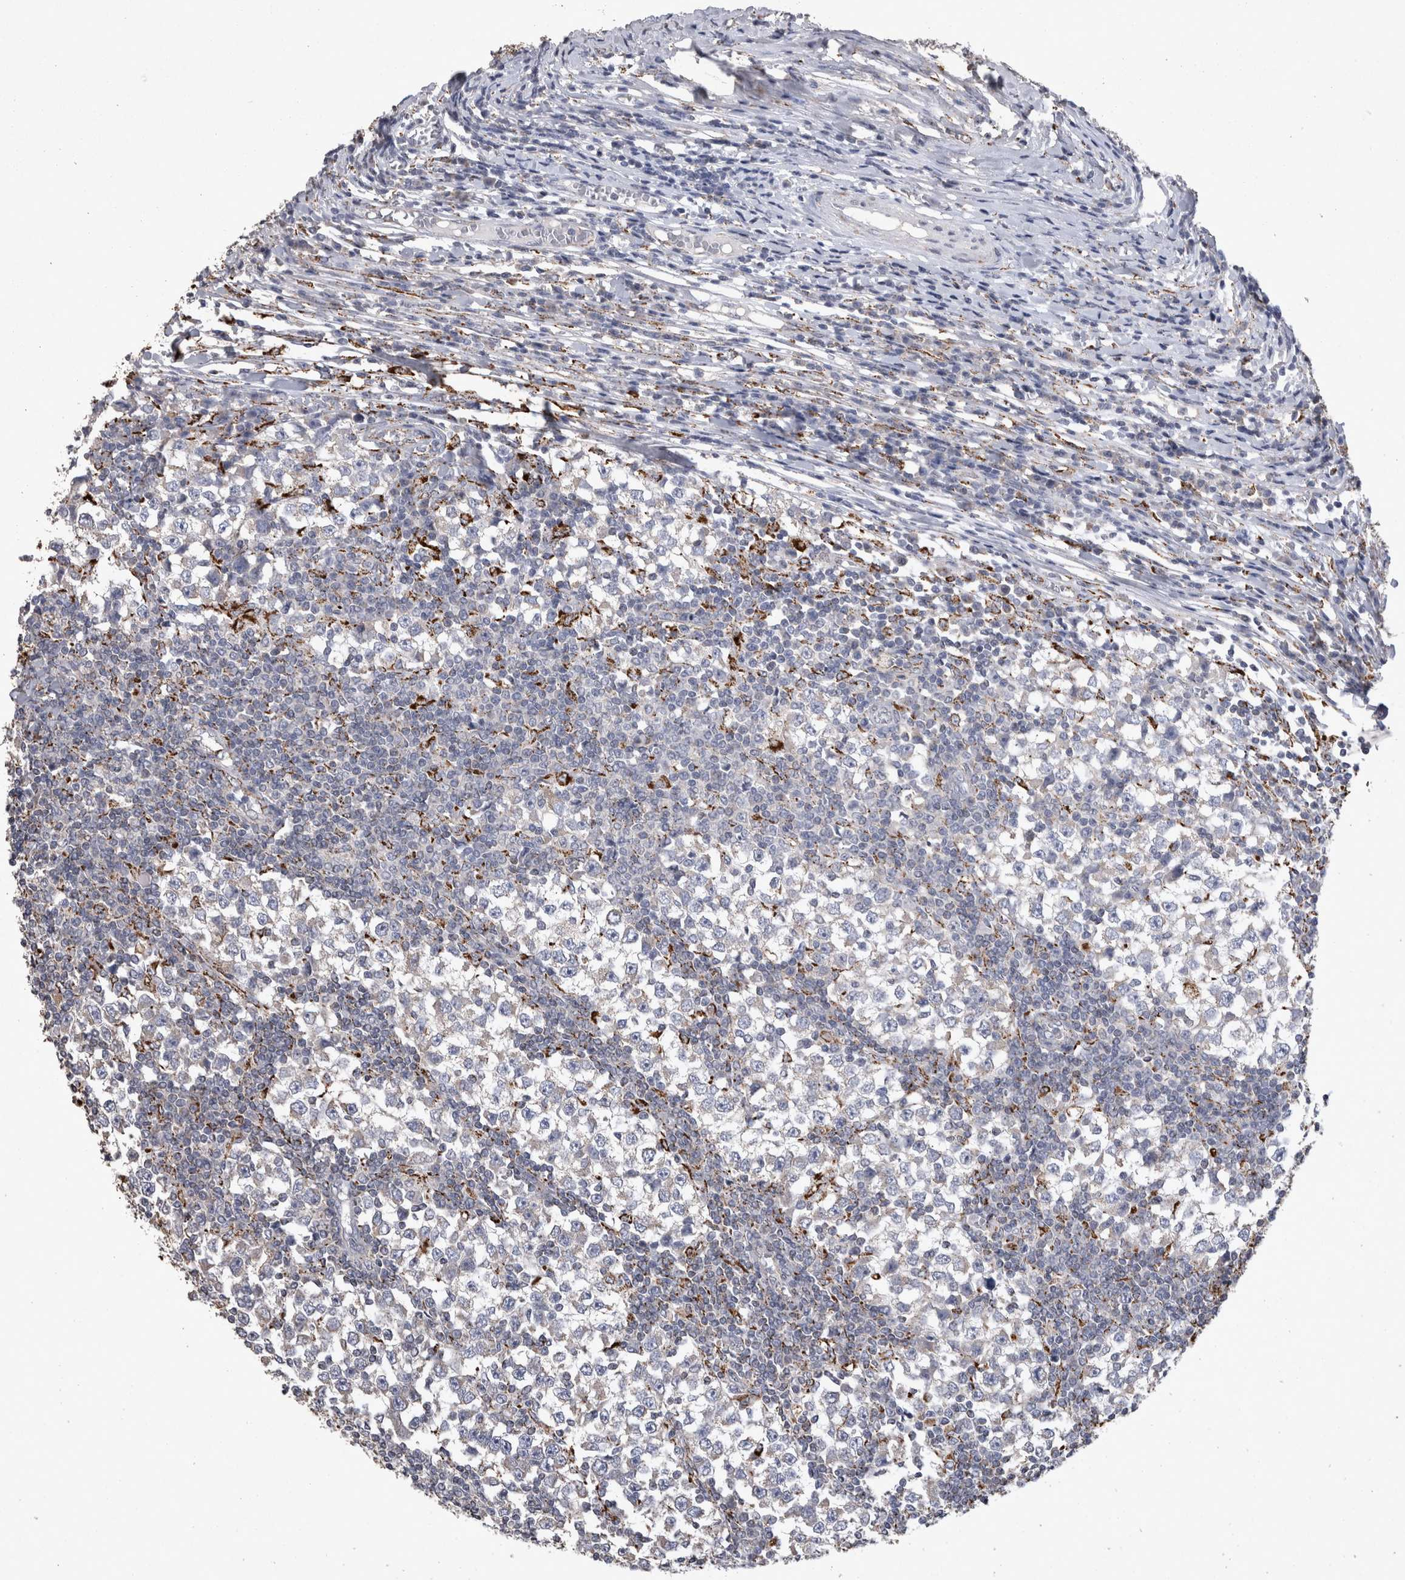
{"staining": {"intensity": "negative", "quantity": "none", "location": "none"}, "tissue": "testis cancer", "cell_type": "Tumor cells", "image_type": "cancer", "snomed": [{"axis": "morphology", "description": "Seminoma, NOS"}, {"axis": "topography", "description": "Testis"}], "caption": "A high-resolution micrograph shows IHC staining of testis cancer (seminoma), which demonstrates no significant positivity in tumor cells.", "gene": "DKK3", "patient": {"sex": "male", "age": 65}}